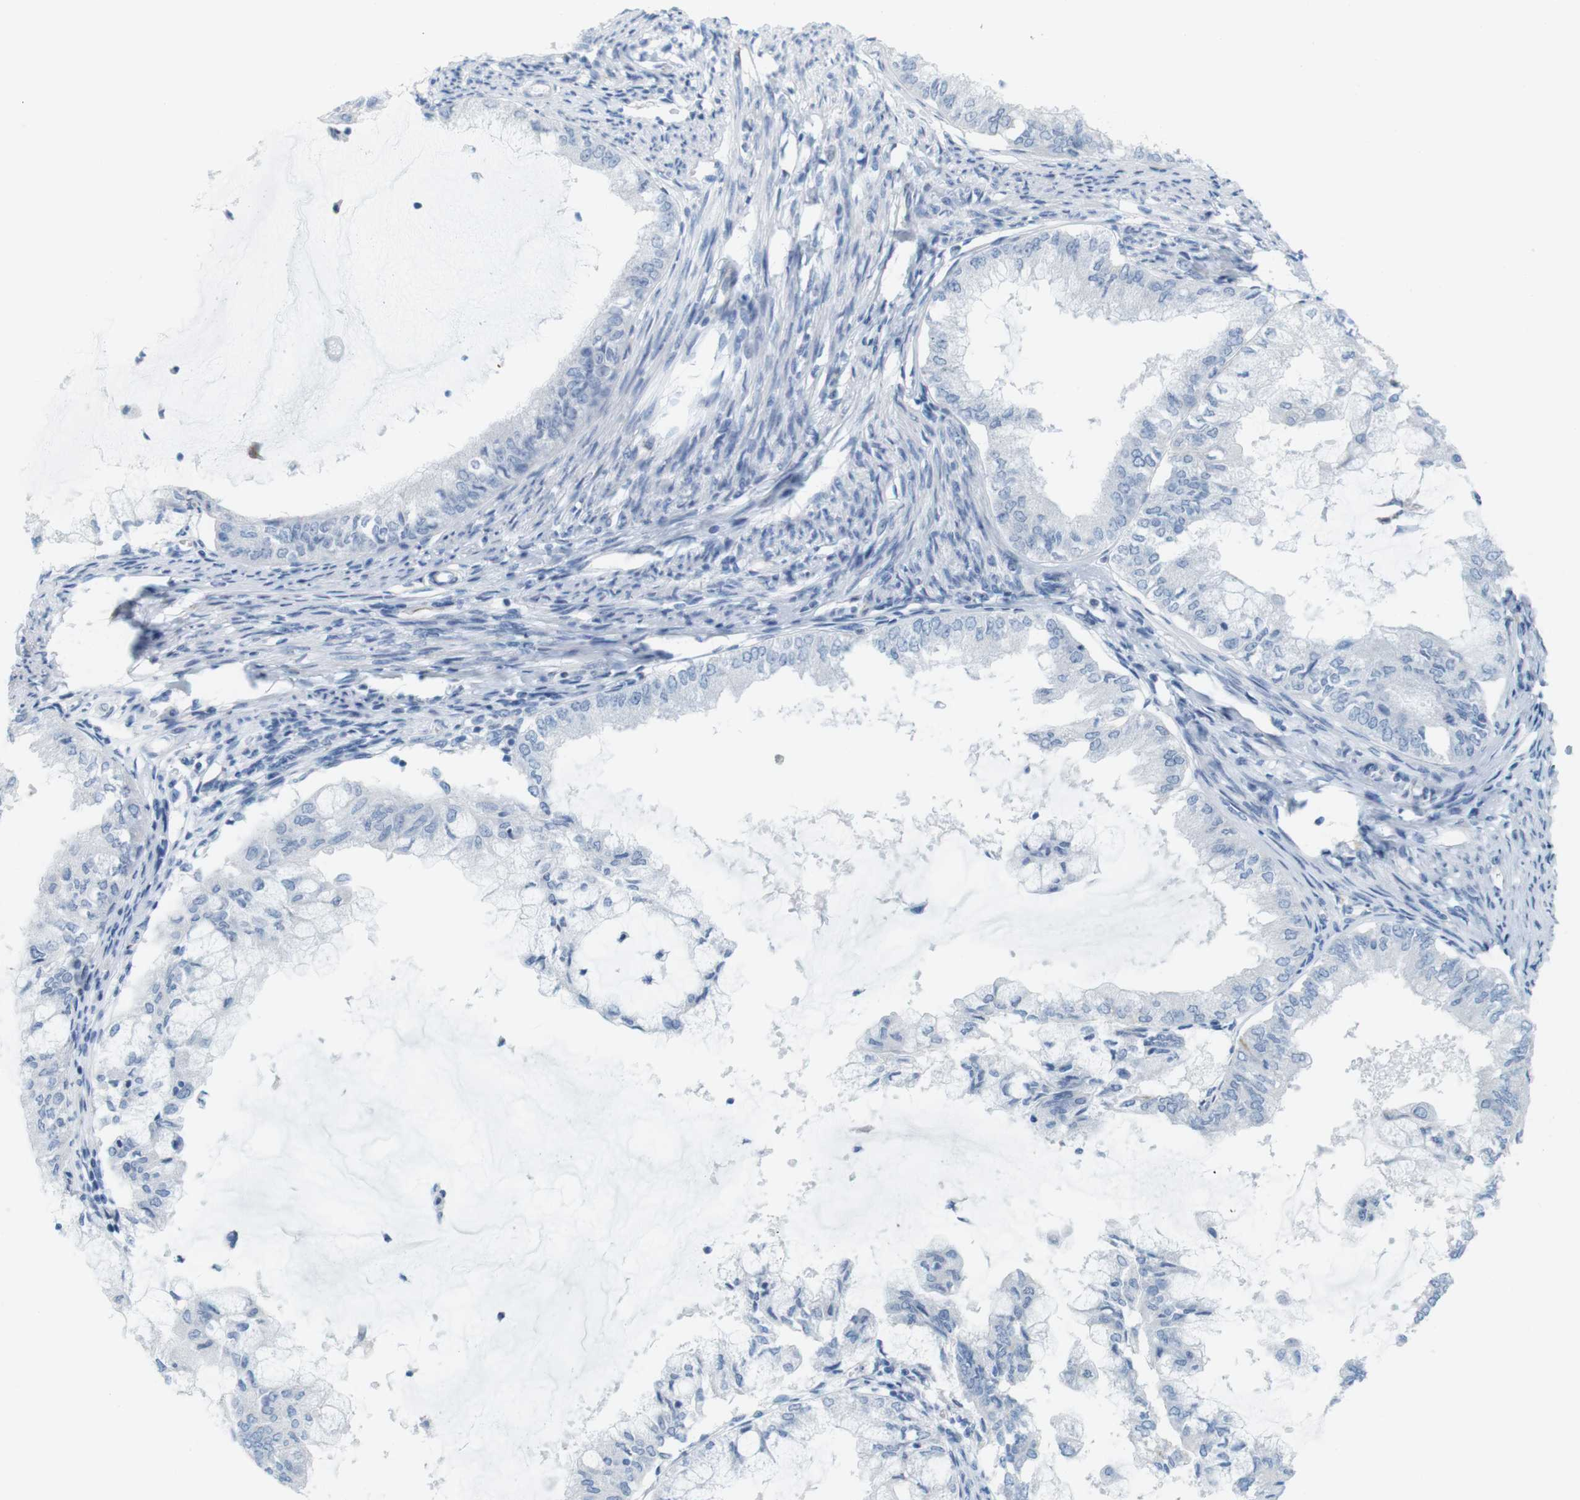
{"staining": {"intensity": "negative", "quantity": "none", "location": "none"}, "tissue": "endometrial cancer", "cell_type": "Tumor cells", "image_type": "cancer", "snomed": [{"axis": "morphology", "description": "Adenocarcinoma, NOS"}, {"axis": "topography", "description": "Endometrium"}], "caption": "Adenocarcinoma (endometrial) was stained to show a protein in brown. There is no significant staining in tumor cells.", "gene": "MYH9", "patient": {"sex": "female", "age": 86}}